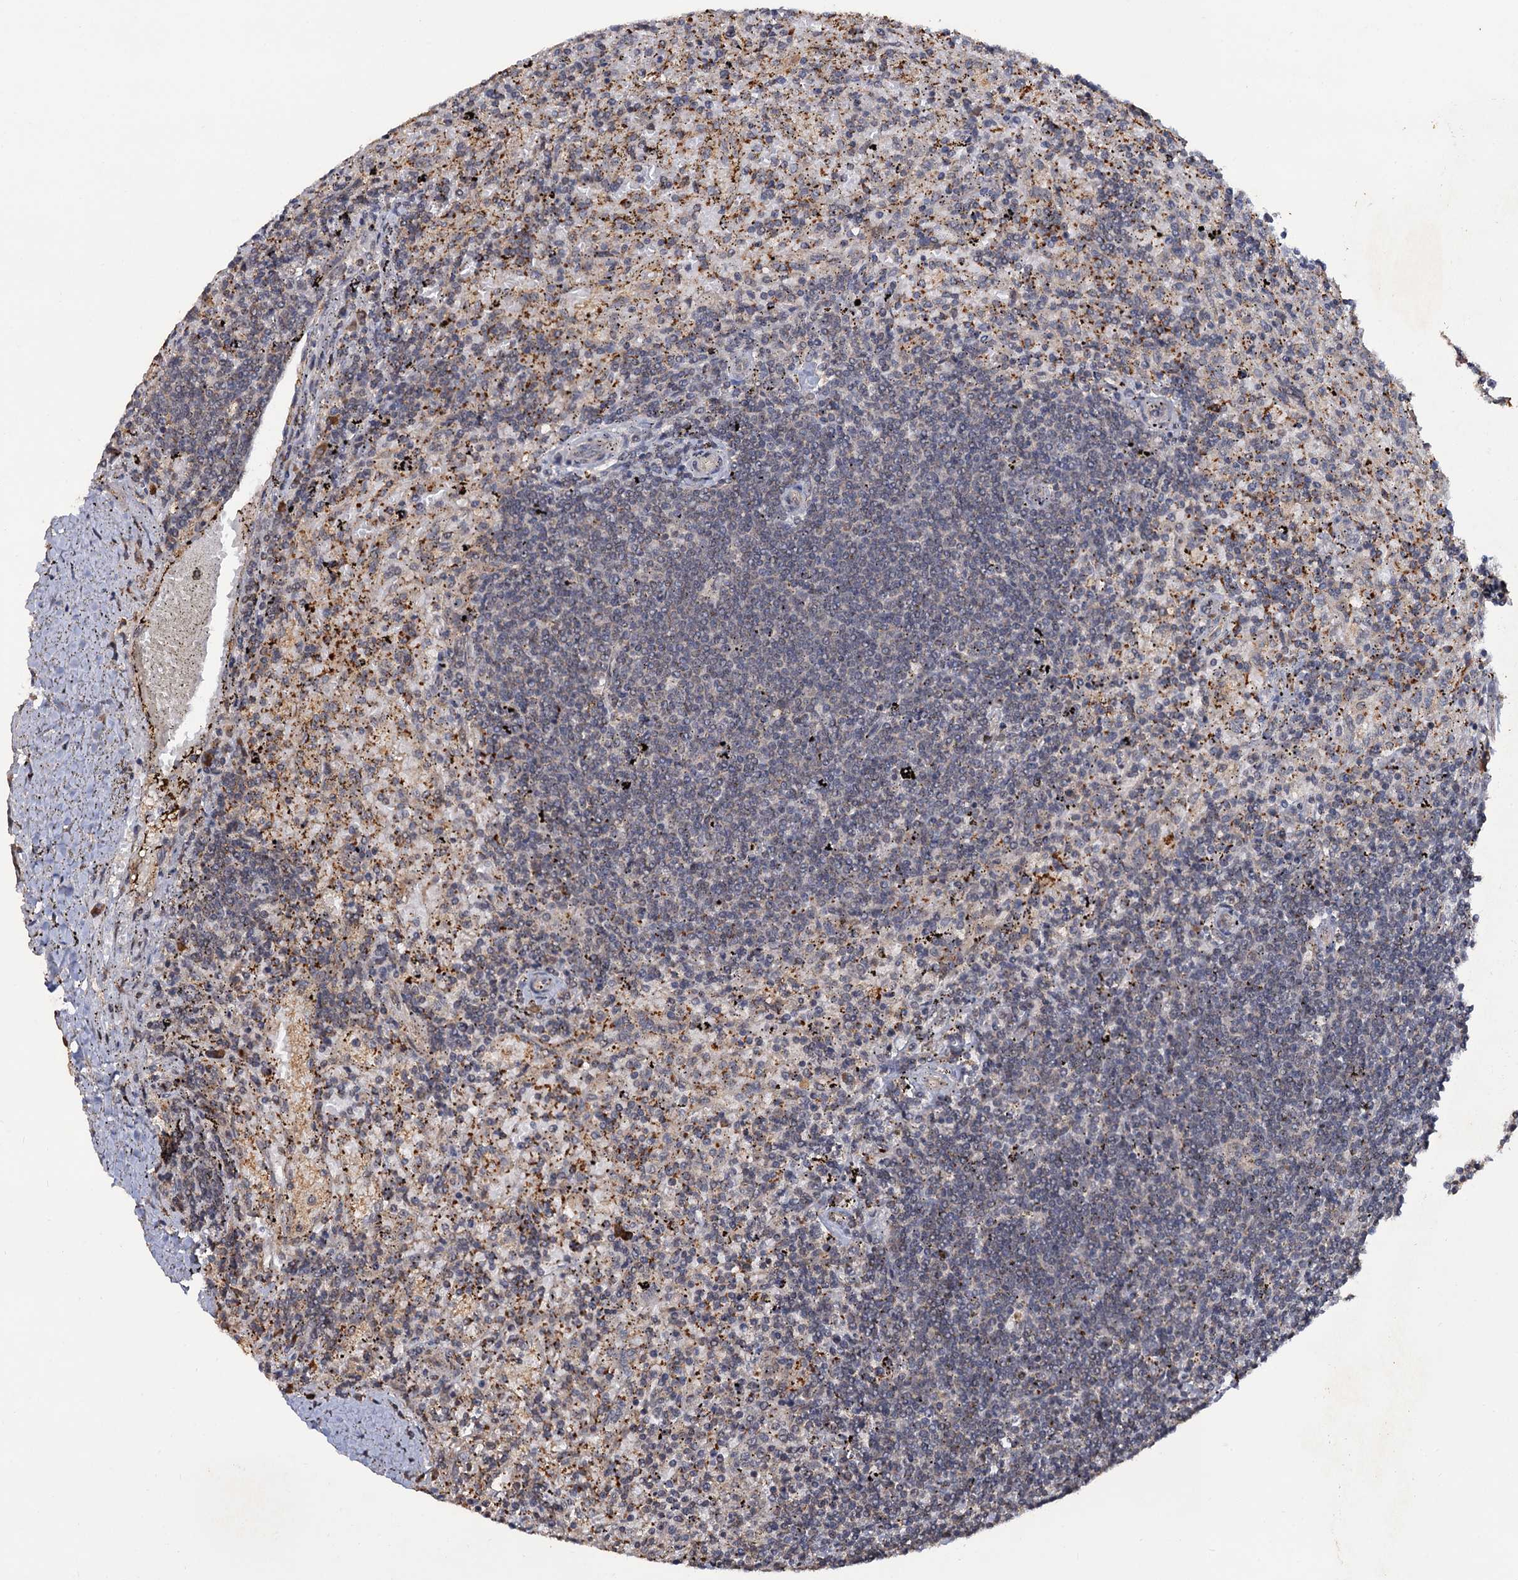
{"staining": {"intensity": "negative", "quantity": "none", "location": "none"}, "tissue": "lymphoma", "cell_type": "Tumor cells", "image_type": "cancer", "snomed": [{"axis": "morphology", "description": "Malignant lymphoma, non-Hodgkin's type, Low grade"}, {"axis": "topography", "description": "Spleen"}], "caption": "Tumor cells show no significant staining in low-grade malignant lymphoma, non-Hodgkin's type.", "gene": "LRRC63", "patient": {"sex": "male", "age": 76}}